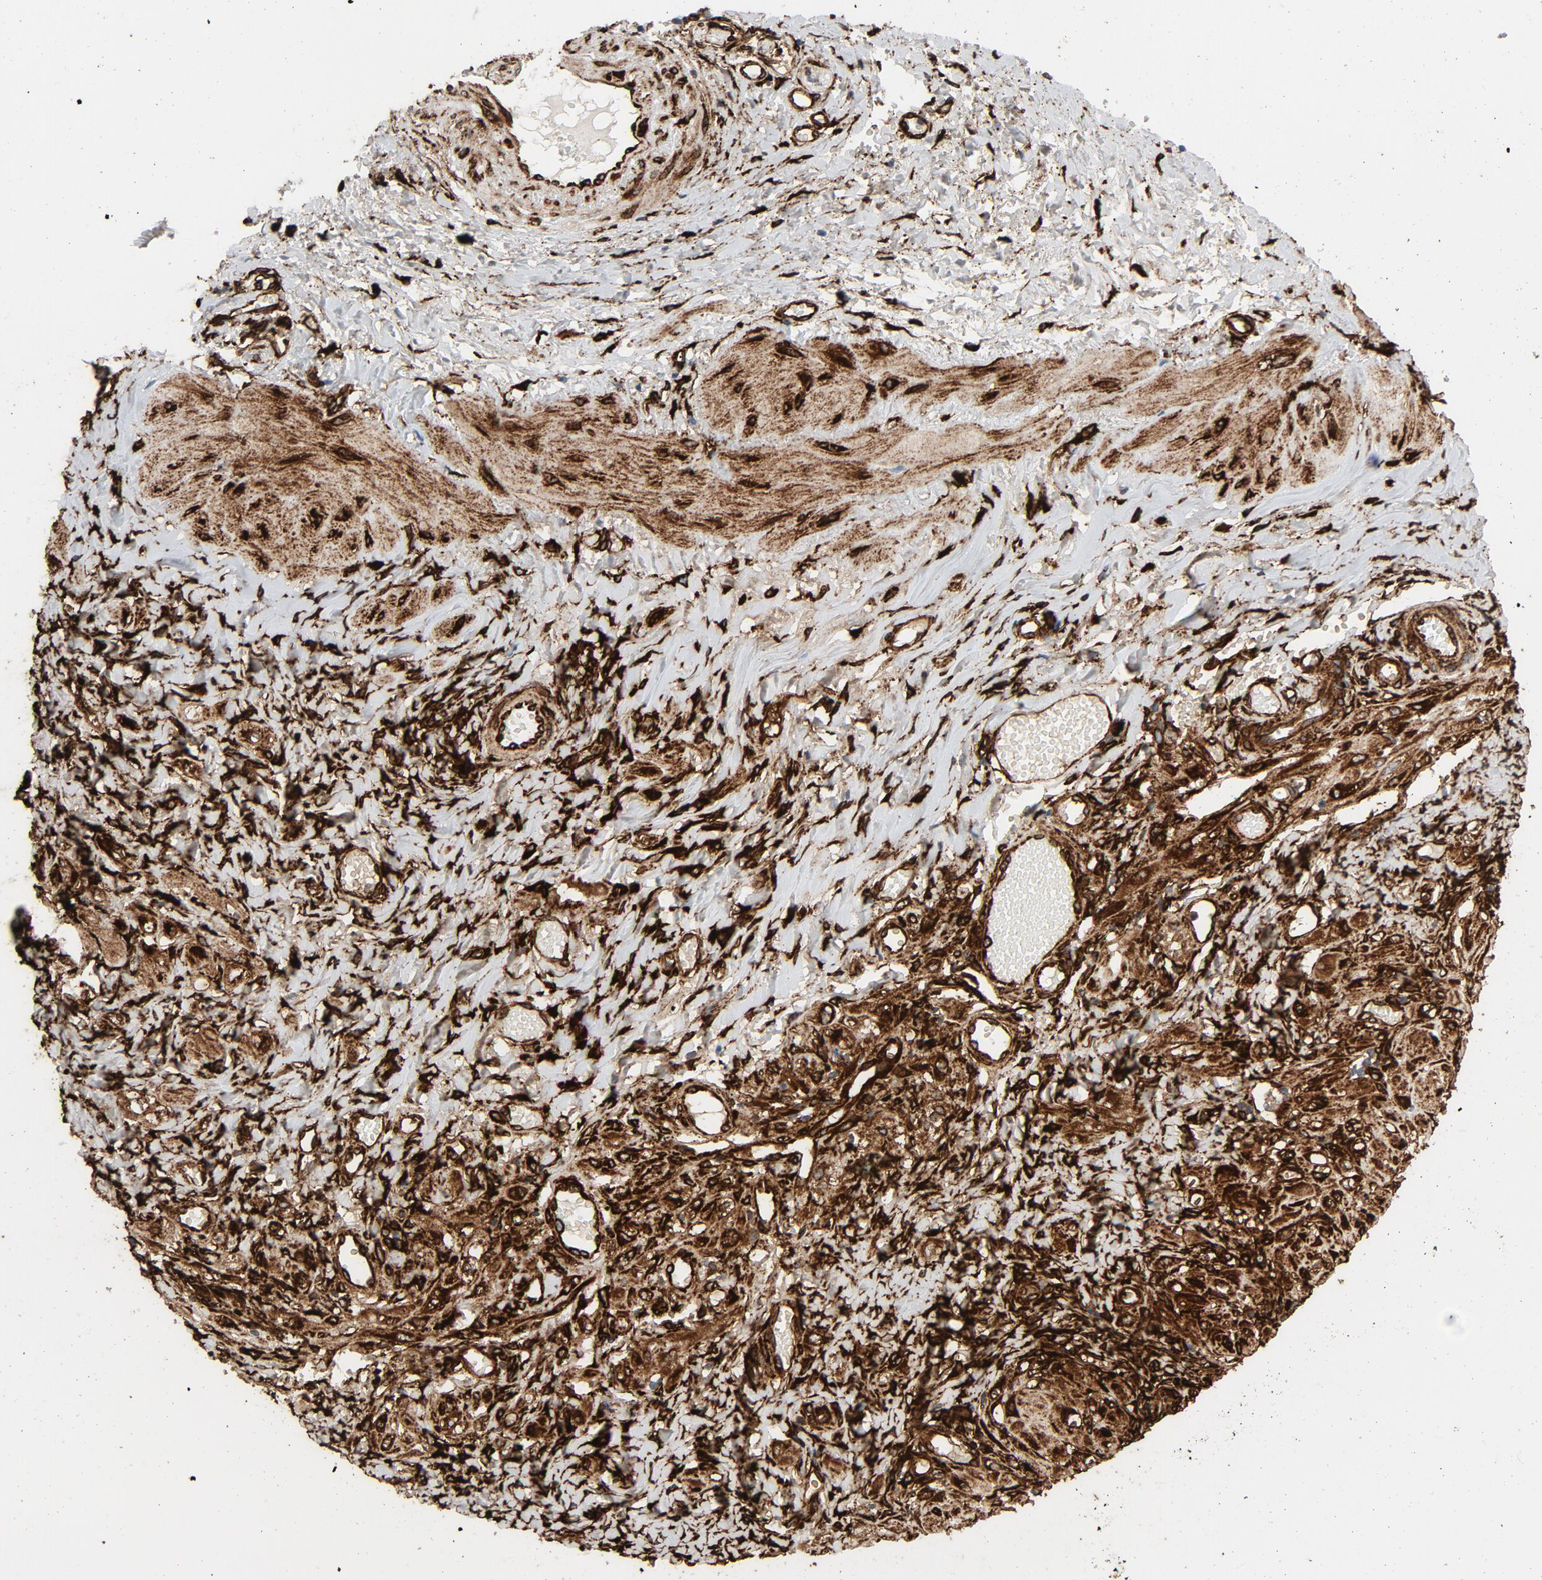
{"staining": {"intensity": "strong", "quantity": ">75%", "location": "cytoplasmic/membranous"}, "tissue": "ovarian cancer", "cell_type": "Tumor cells", "image_type": "cancer", "snomed": [{"axis": "morphology", "description": "Carcinoma, endometroid"}, {"axis": "topography", "description": "Ovary"}], "caption": "Immunohistochemical staining of ovarian cancer (endometroid carcinoma) reveals strong cytoplasmic/membranous protein staining in approximately >75% of tumor cells. Using DAB (brown) and hematoxylin (blue) stains, captured at high magnification using brightfield microscopy.", "gene": "SERPINH1", "patient": {"sex": "female", "age": 42}}